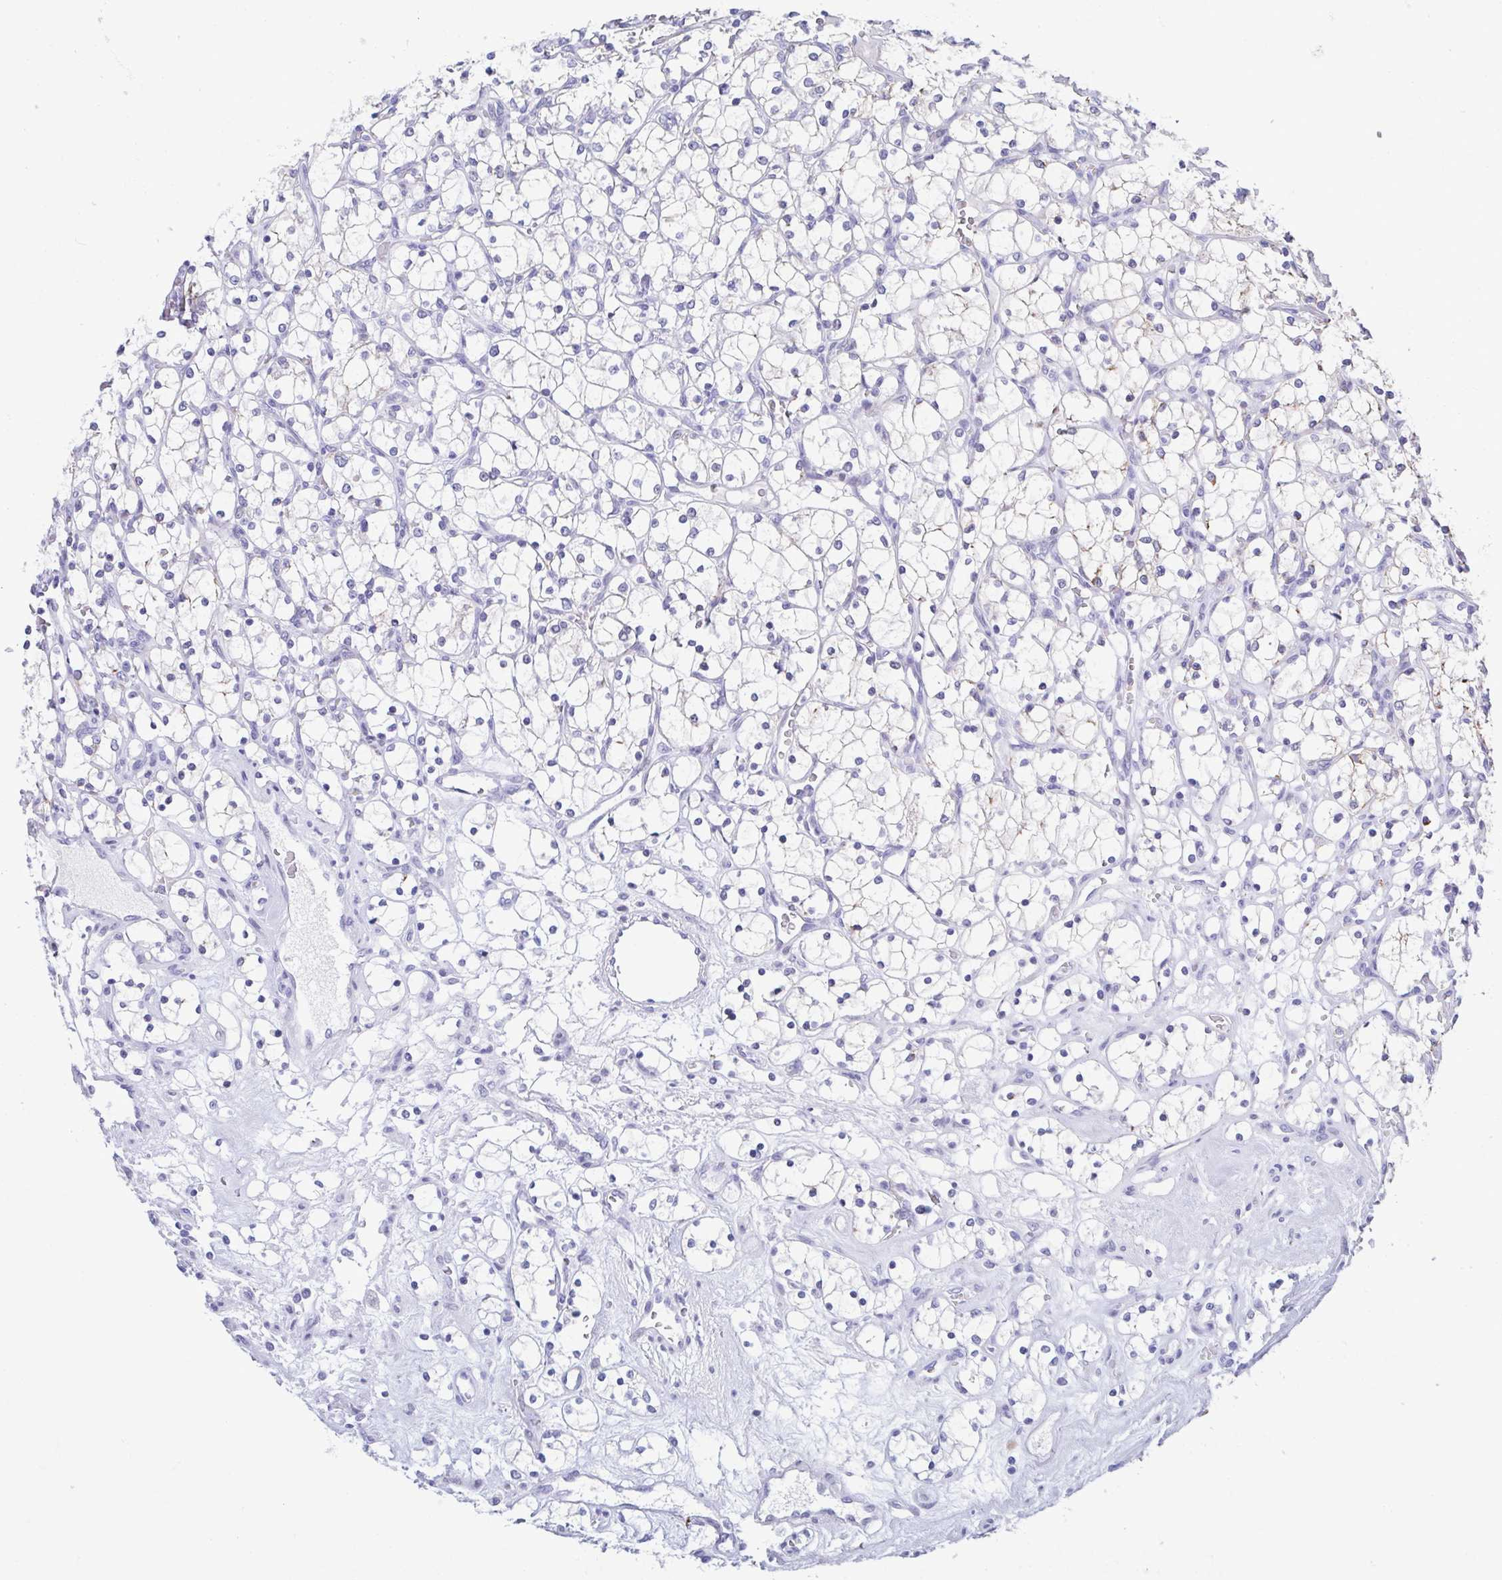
{"staining": {"intensity": "negative", "quantity": "none", "location": "none"}, "tissue": "renal cancer", "cell_type": "Tumor cells", "image_type": "cancer", "snomed": [{"axis": "morphology", "description": "Adenocarcinoma, NOS"}, {"axis": "topography", "description": "Kidney"}], "caption": "There is no significant staining in tumor cells of renal cancer. (Stains: DAB (3,3'-diaminobenzidine) IHC with hematoxylin counter stain, Microscopy: brightfield microscopy at high magnification).", "gene": "PERM1", "patient": {"sex": "female", "age": 69}}